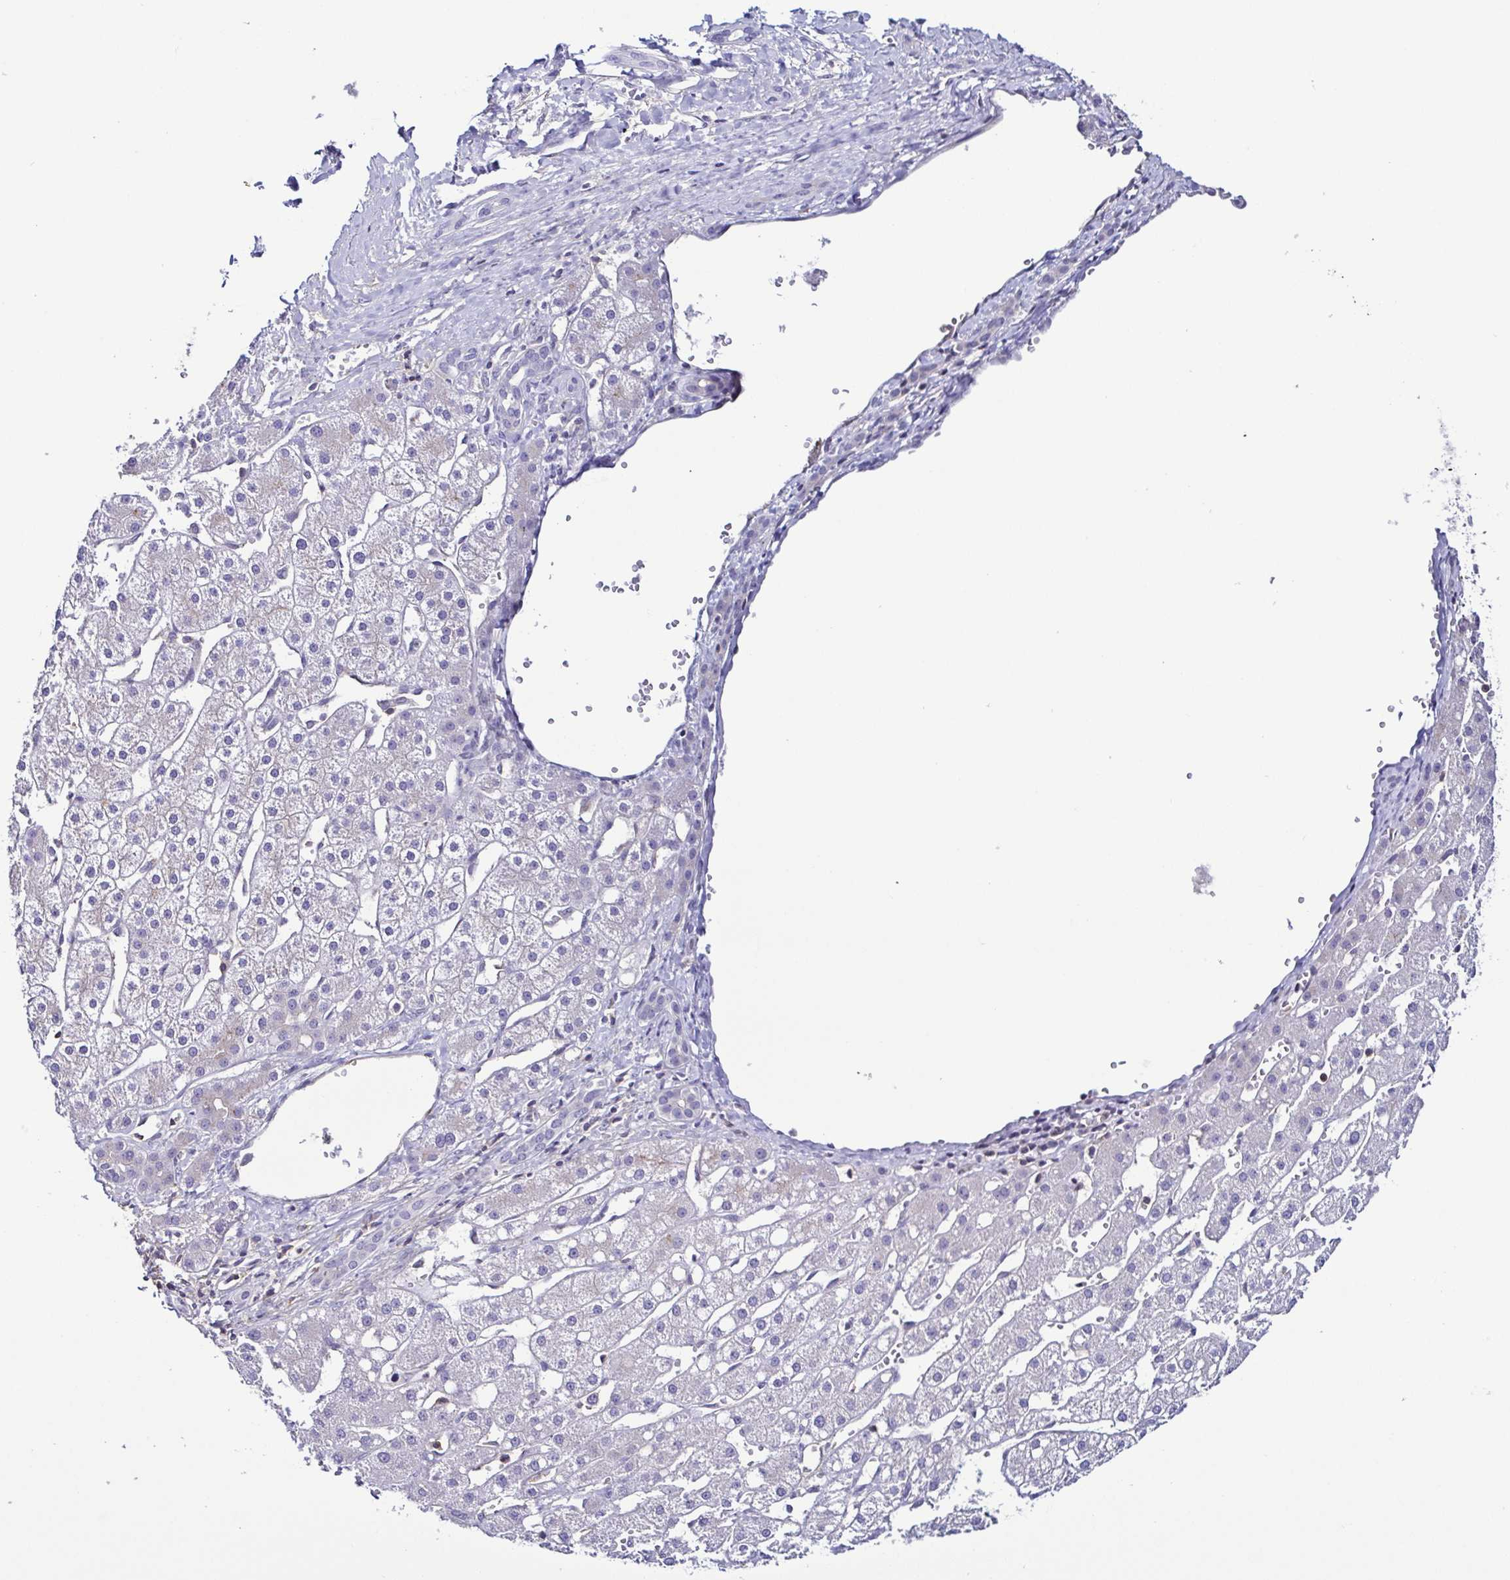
{"staining": {"intensity": "negative", "quantity": "none", "location": "none"}, "tissue": "liver cancer", "cell_type": "Tumor cells", "image_type": "cancer", "snomed": [{"axis": "morphology", "description": "Carcinoma, Hepatocellular, NOS"}, {"axis": "topography", "description": "Liver"}], "caption": "Immunohistochemistry (IHC) photomicrograph of liver cancer stained for a protein (brown), which displays no positivity in tumor cells.", "gene": "TNNT2", "patient": {"sex": "male", "age": 67}}